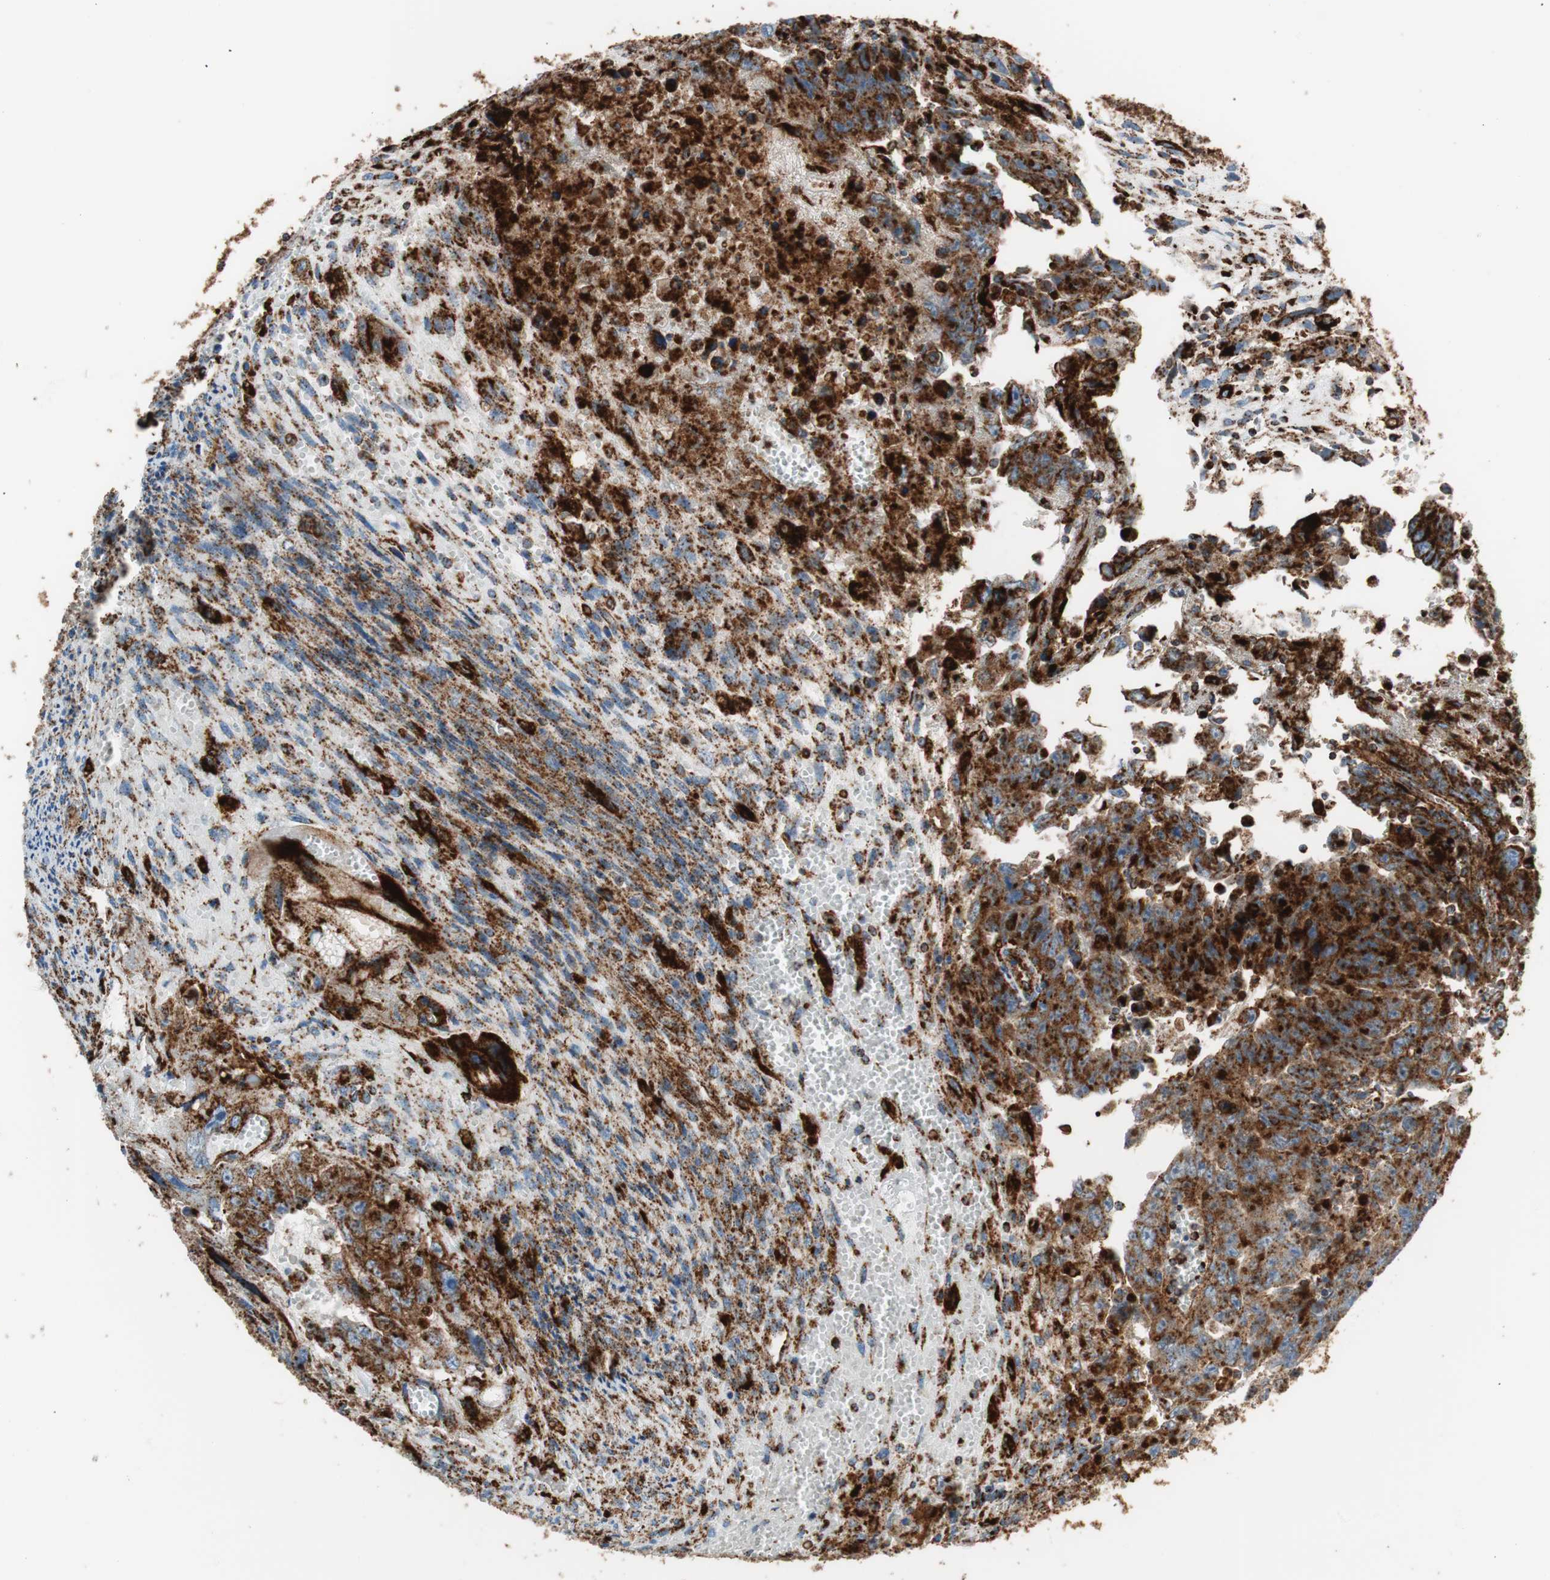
{"staining": {"intensity": "strong", "quantity": ">75%", "location": "cytoplasmic/membranous"}, "tissue": "testis cancer", "cell_type": "Tumor cells", "image_type": "cancer", "snomed": [{"axis": "morphology", "description": "Carcinoma, Embryonal, NOS"}, {"axis": "topography", "description": "Testis"}], "caption": "This photomicrograph shows testis cancer stained with immunohistochemistry (IHC) to label a protein in brown. The cytoplasmic/membranous of tumor cells show strong positivity for the protein. Nuclei are counter-stained blue.", "gene": "LAMP1", "patient": {"sex": "male", "age": 28}}